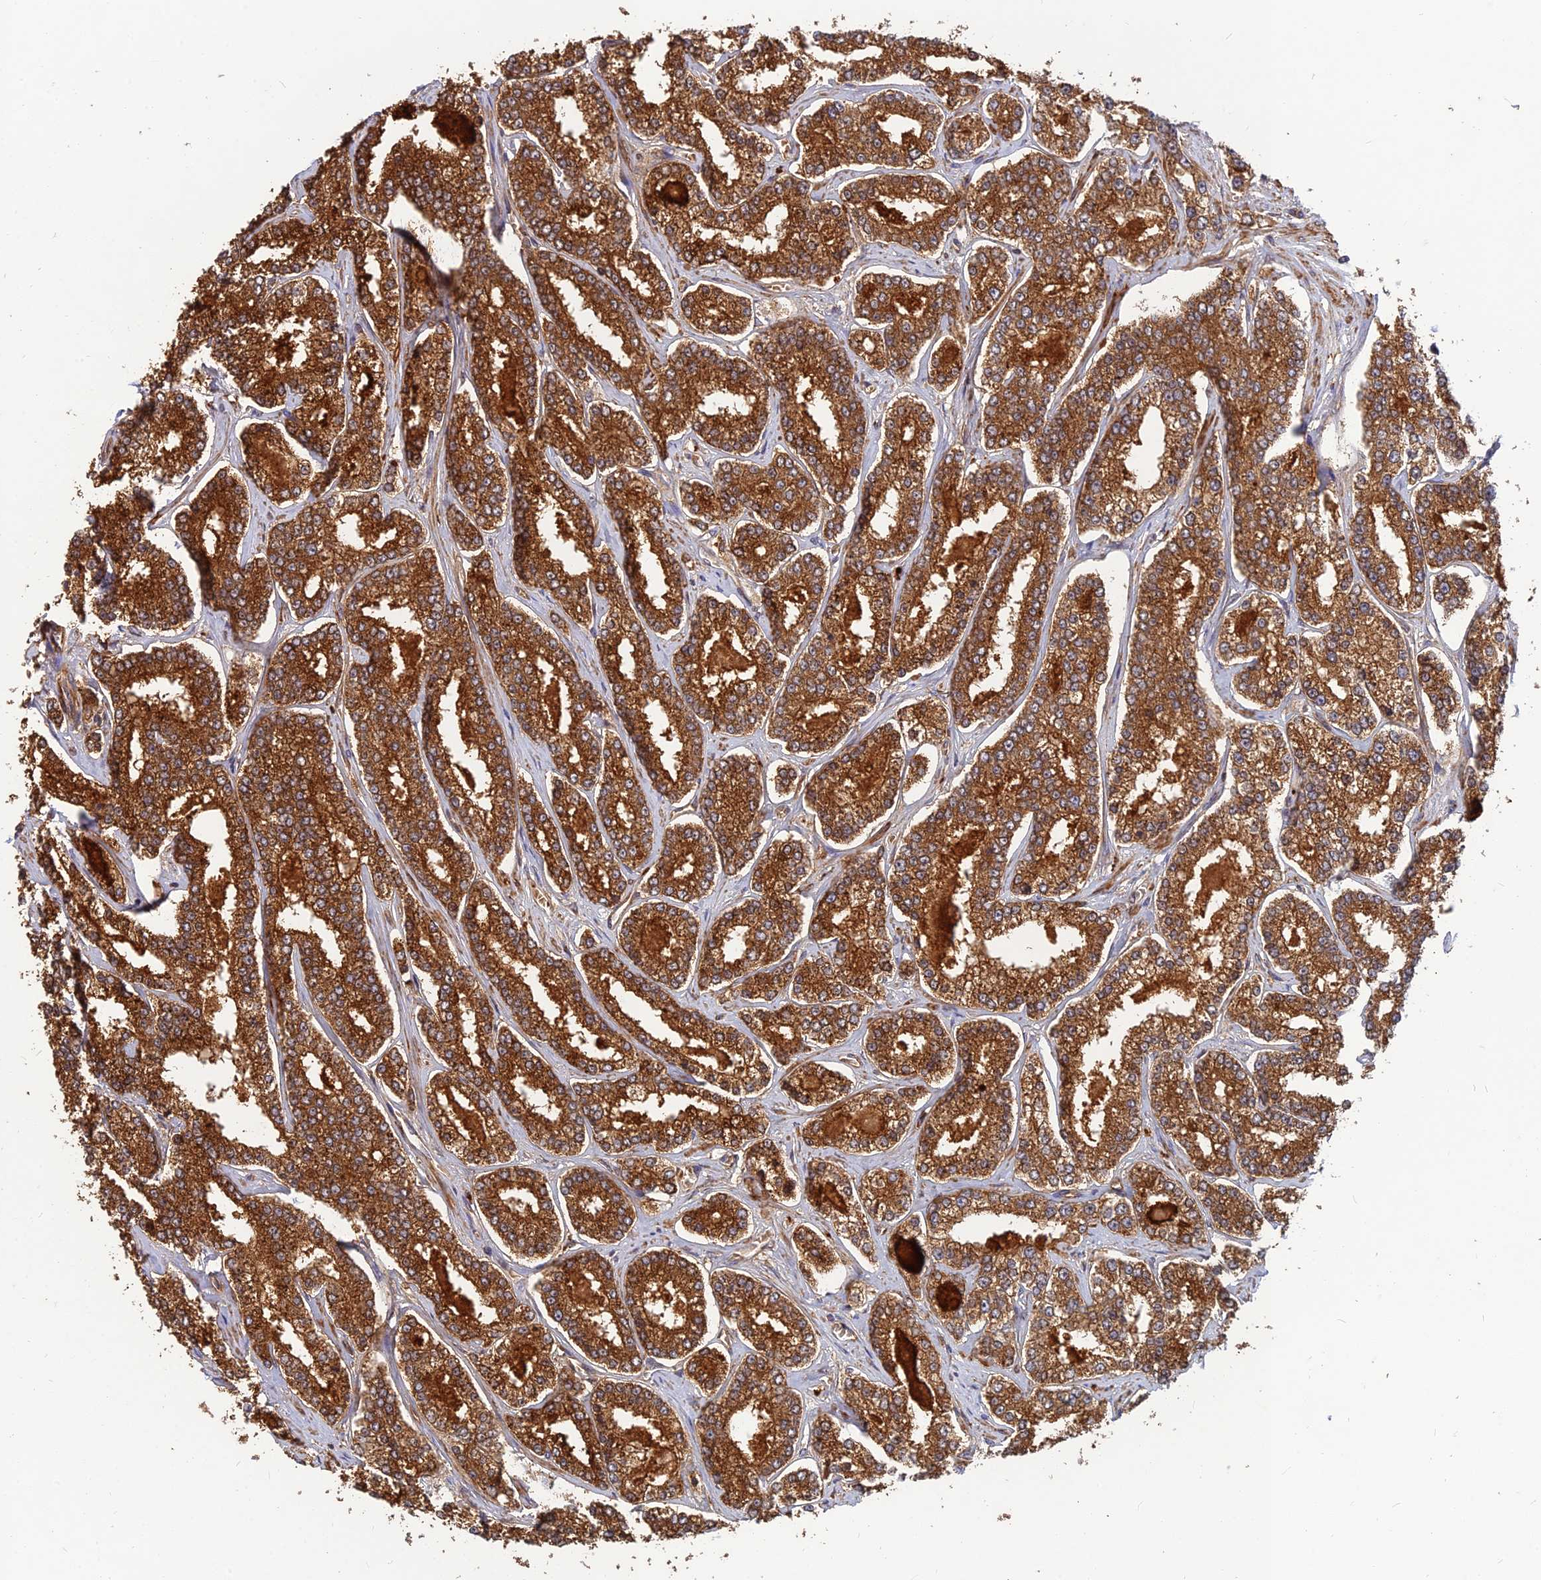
{"staining": {"intensity": "strong", "quantity": ">75%", "location": "cytoplasmic/membranous"}, "tissue": "prostate cancer", "cell_type": "Tumor cells", "image_type": "cancer", "snomed": [{"axis": "morphology", "description": "Normal tissue, NOS"}, {"axis": "morphology", "description": "Adenocarcinoma, High grade"}, {"axis": "topography", "description": "Prostate"}], "caption": "A high-resolution photomicrograph shows IHC staining of prostate cancer (high-grade adenocarcinoma), which demonstrates strong cytoplasmic/membranous expression in approximately >75% of tumor cells.", "gene": "RELCH", "patient": {"sex": "male", "age": 83}}